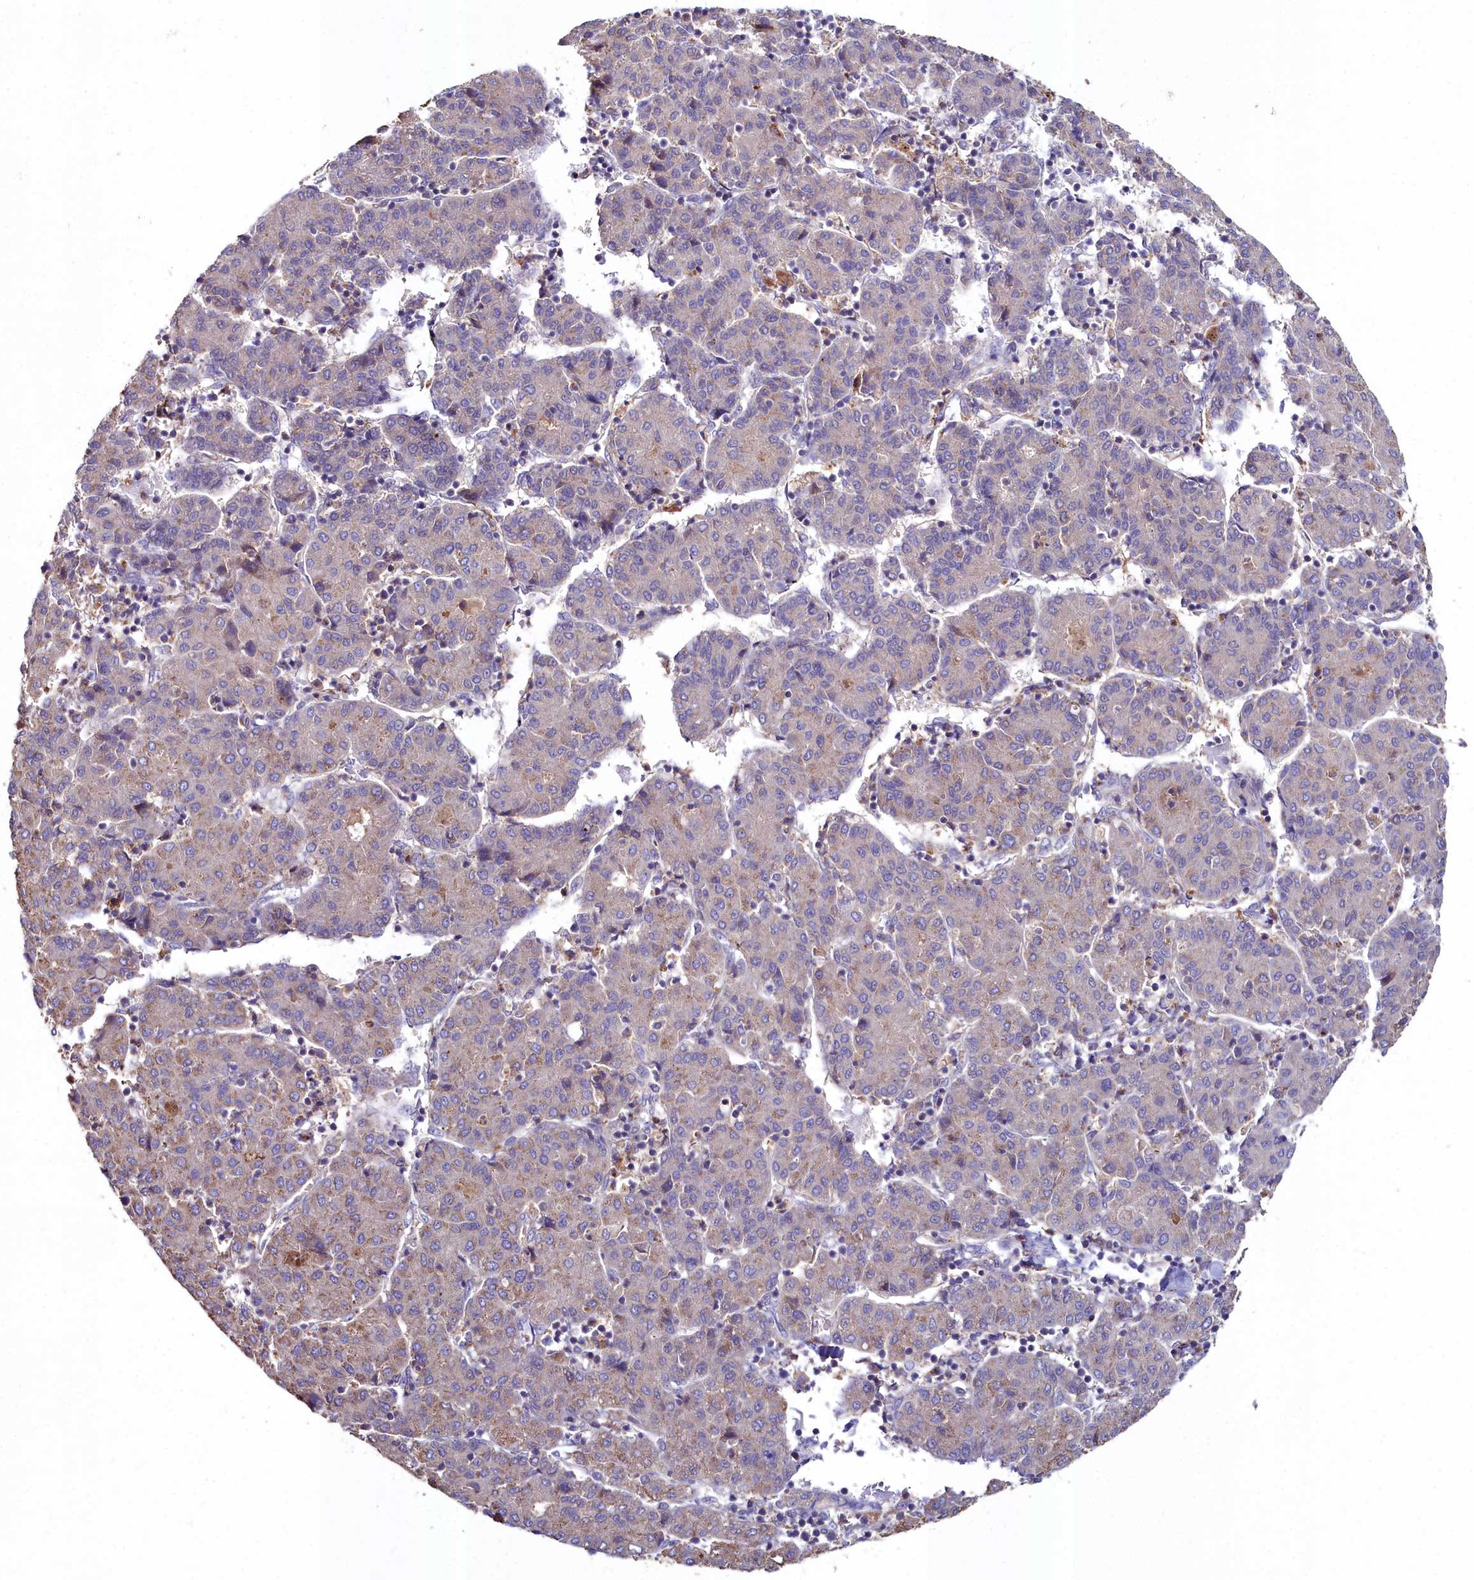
{"staining": {"intensity": "moderate", "quantity": "<25%", "location": "cytoplasmic/membranous"}, "tissue": "liver cancer", "cell_type": "Tumor cells", "image_type": "cancer", "snomed": [{"axis": "morphology", "description": "Carcinoma, Hepatocellular, NOS"}, {"axis": "topography", "description": "Liver"}], "caption": "Liver hepatocellular carcinoma tissue shows moderate cytoplasmic/membranous expression in about <25% of tumor cells, visualized by immunohistochemistry.", "gene": "AMBRA1", "patient": {"sex": "male", "age": 65}}